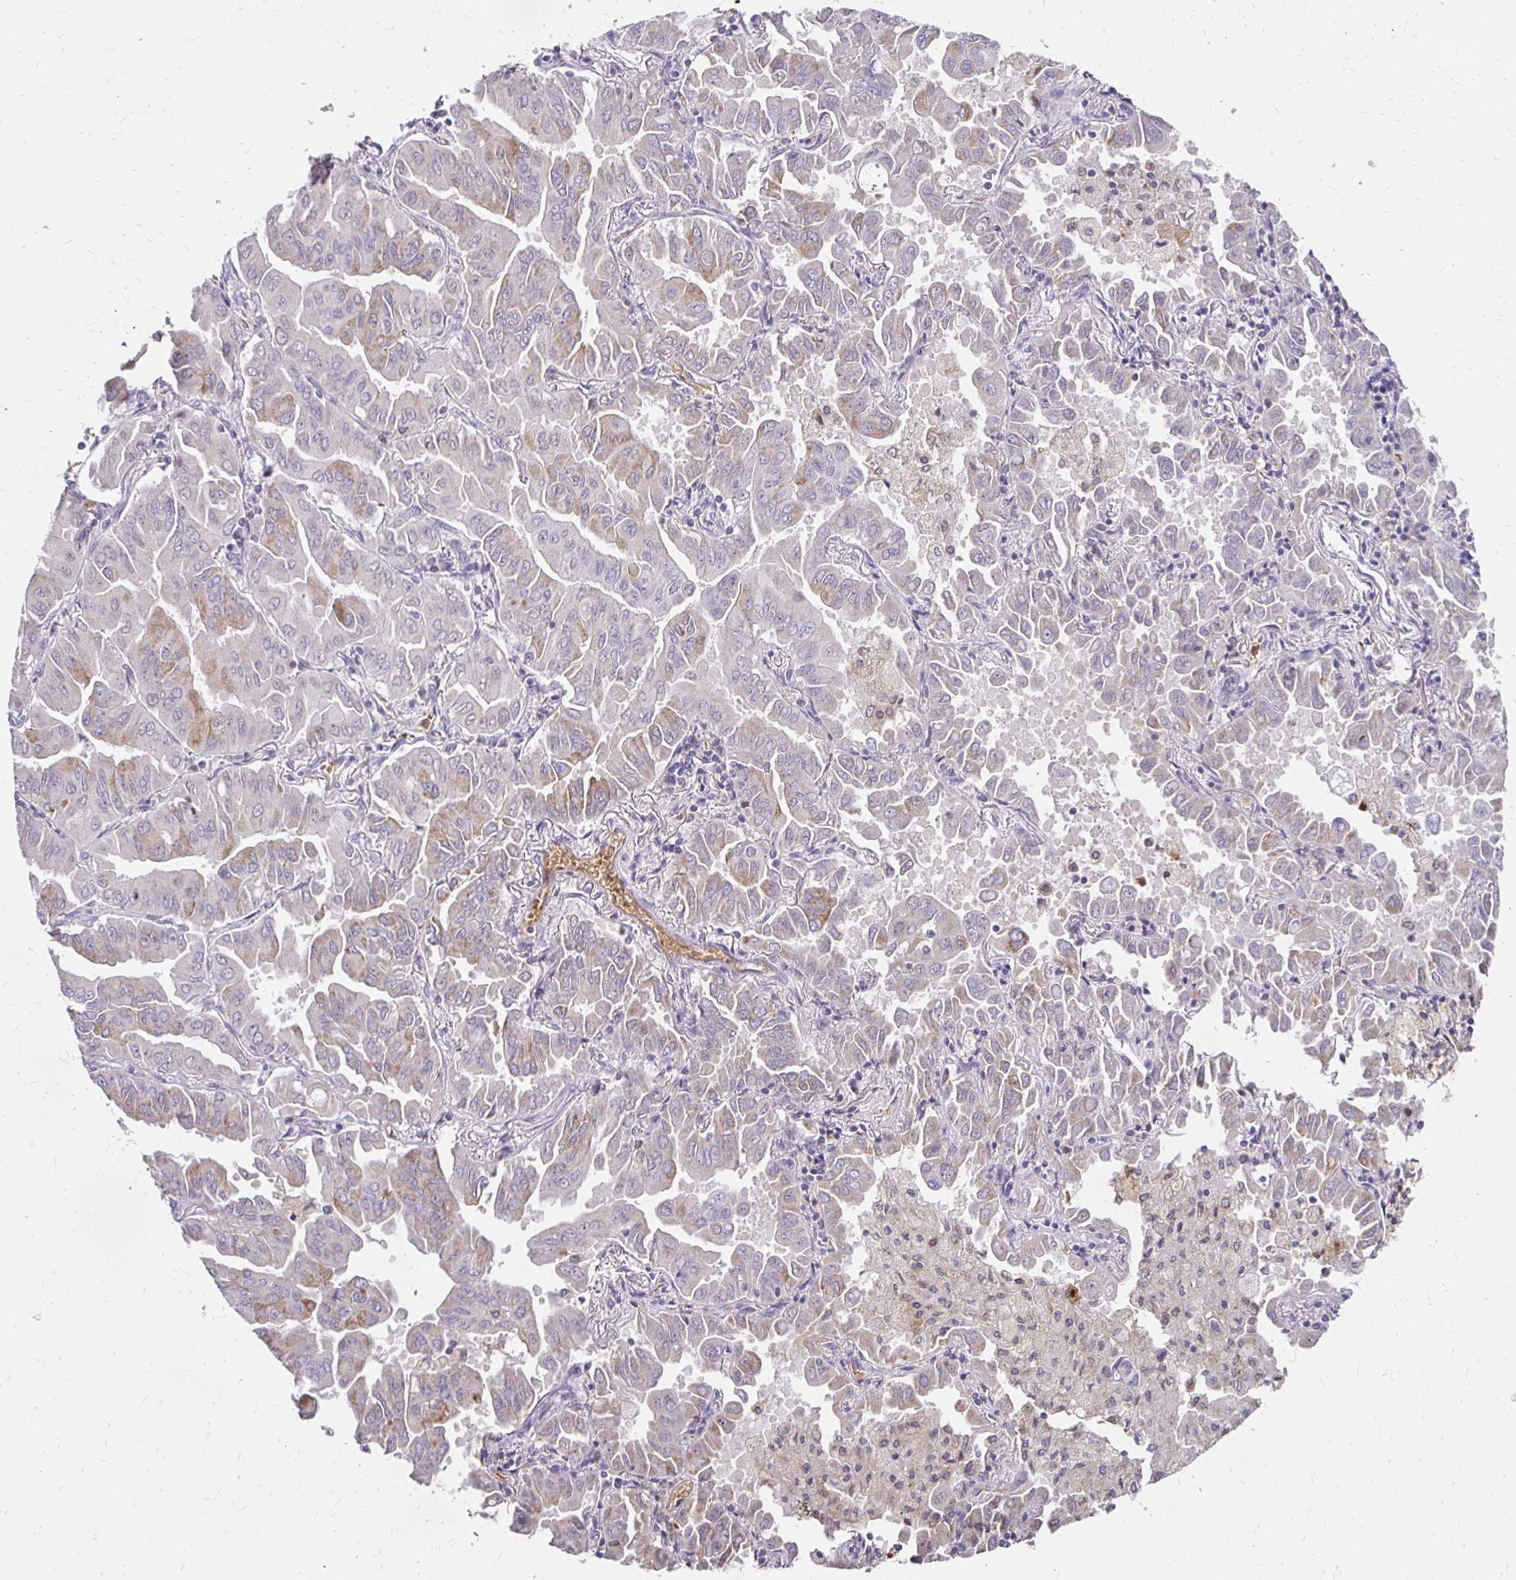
{"staining": {"intensity": "weak", "quantity": "25%-75%", "location": "cytoplasmic/membranous"}, "tissue": "lung cancer", "cell_type": "Tumor cells", "image_type": "cancer", "snomed": [{"axis": "morphology", "description": "Adenocarcinoma, NOS"}, {"axis": "topography", "description": "Lung"}], "caption": "This is a micrograph of IHC staining of adenocarcinoma (lung), which shows weak positivity in the cytoplasmic/membranous of tumor cells.", "gene": "GK2", "patient": {"sex": "male", "age": 64}}